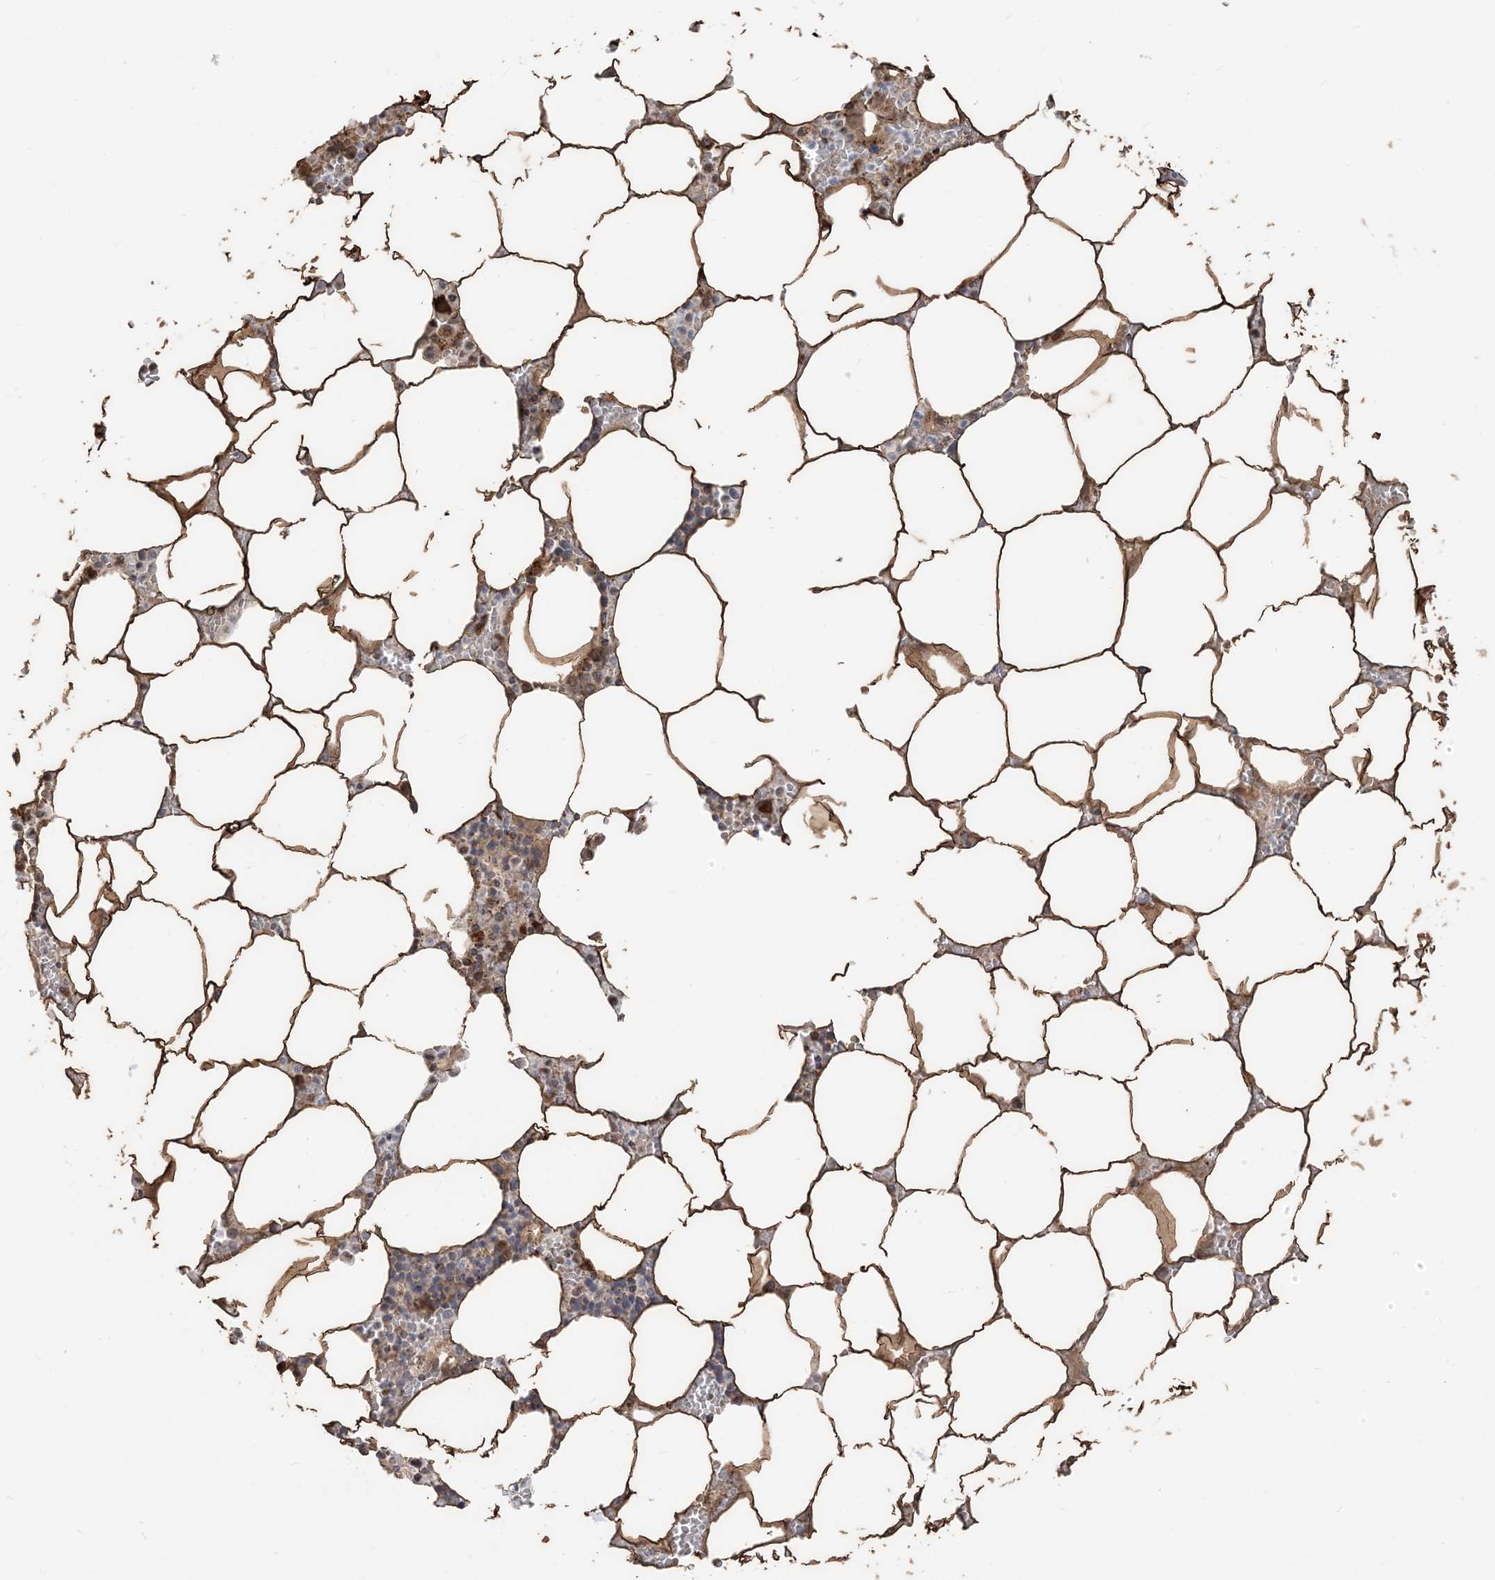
{"staining": {"intensity": "moderate", "quantity": "<25%", "location": "cytoplasmic/membranous,nuclear"}, "tissue": "bone marrow", "cell_type": "Hematopoietic cells", "image_type": "normal", "snomed": [{"axis": "morphology", "description": "Normal tissue, NOS"}, {"axis": "topography", "description": "Bone marrow"}], "caption": "Protein staining exhibits moderate cytoplasmic/membranous,nuclear expression in approximately <25% of hematopoietic cells in benign bone marrow. (Brightfield microscopy of DAB IHC at high magnification).", "gene": "MAPKBP1", "patient": {"sex": "male", "age": 70}}